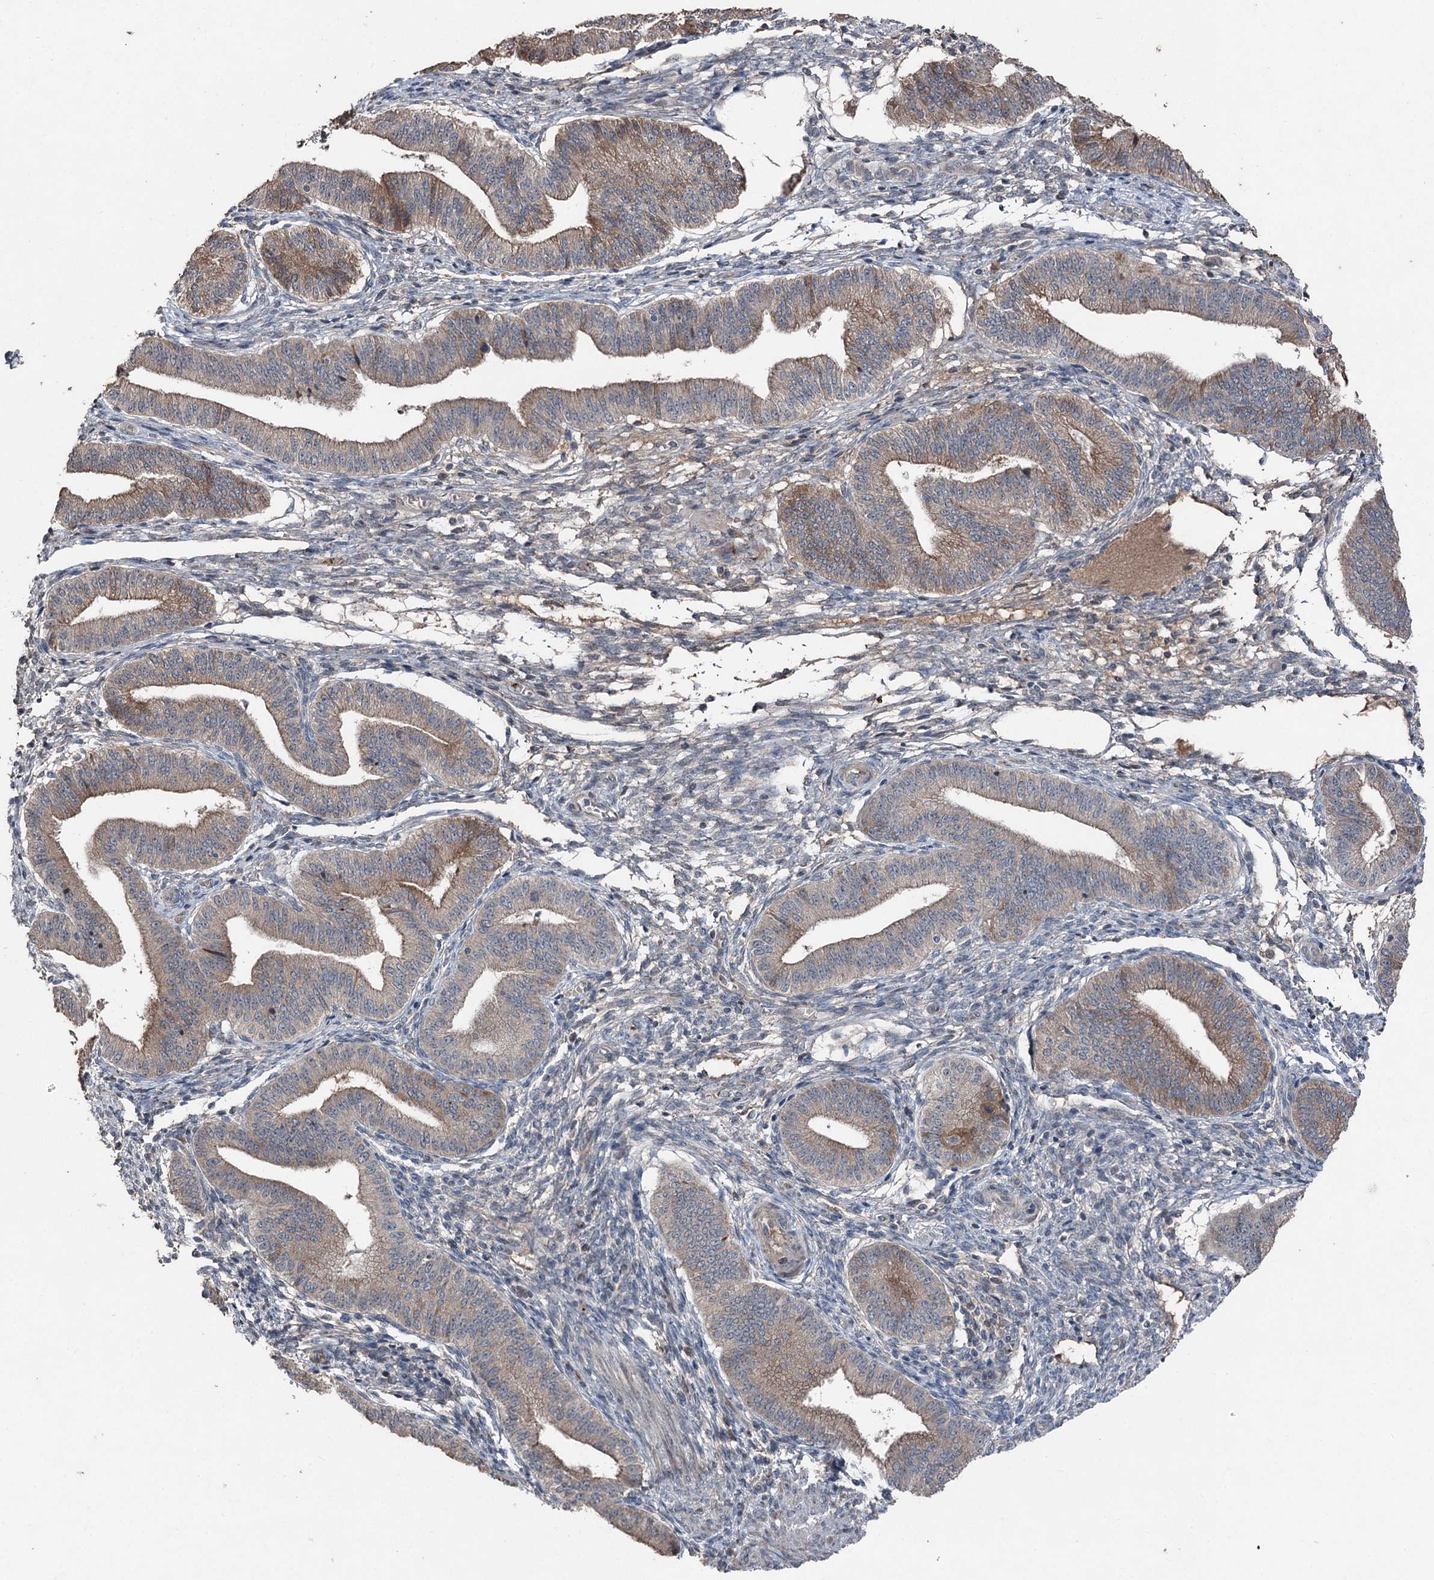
{"staining": {"intensity": "weak", "quantity": "<25%", "location": "cytoplasmic/membranous"}, "tissue": "endometrium", "cell_type": "Cells in endometrial stroma", "image_type": "normal", "snomed": [{"axis": "morphology", "description": "Normal tissue, NOS"}, {"axis": "topography", "description": "Endometrium"}], "caption": "A high-resolution histopathology image shows IHC staining of normal endometrium, which reveals no significant positivity in cells in endometrial stroma. The staining is performed using DAB (3,3'-diaminobenzidine) brown chromogen with nuclei counter-stained in using hematoxylin.", "gene": "MAPK8IP2", "patient": {"sex": "female", "age": 39}}